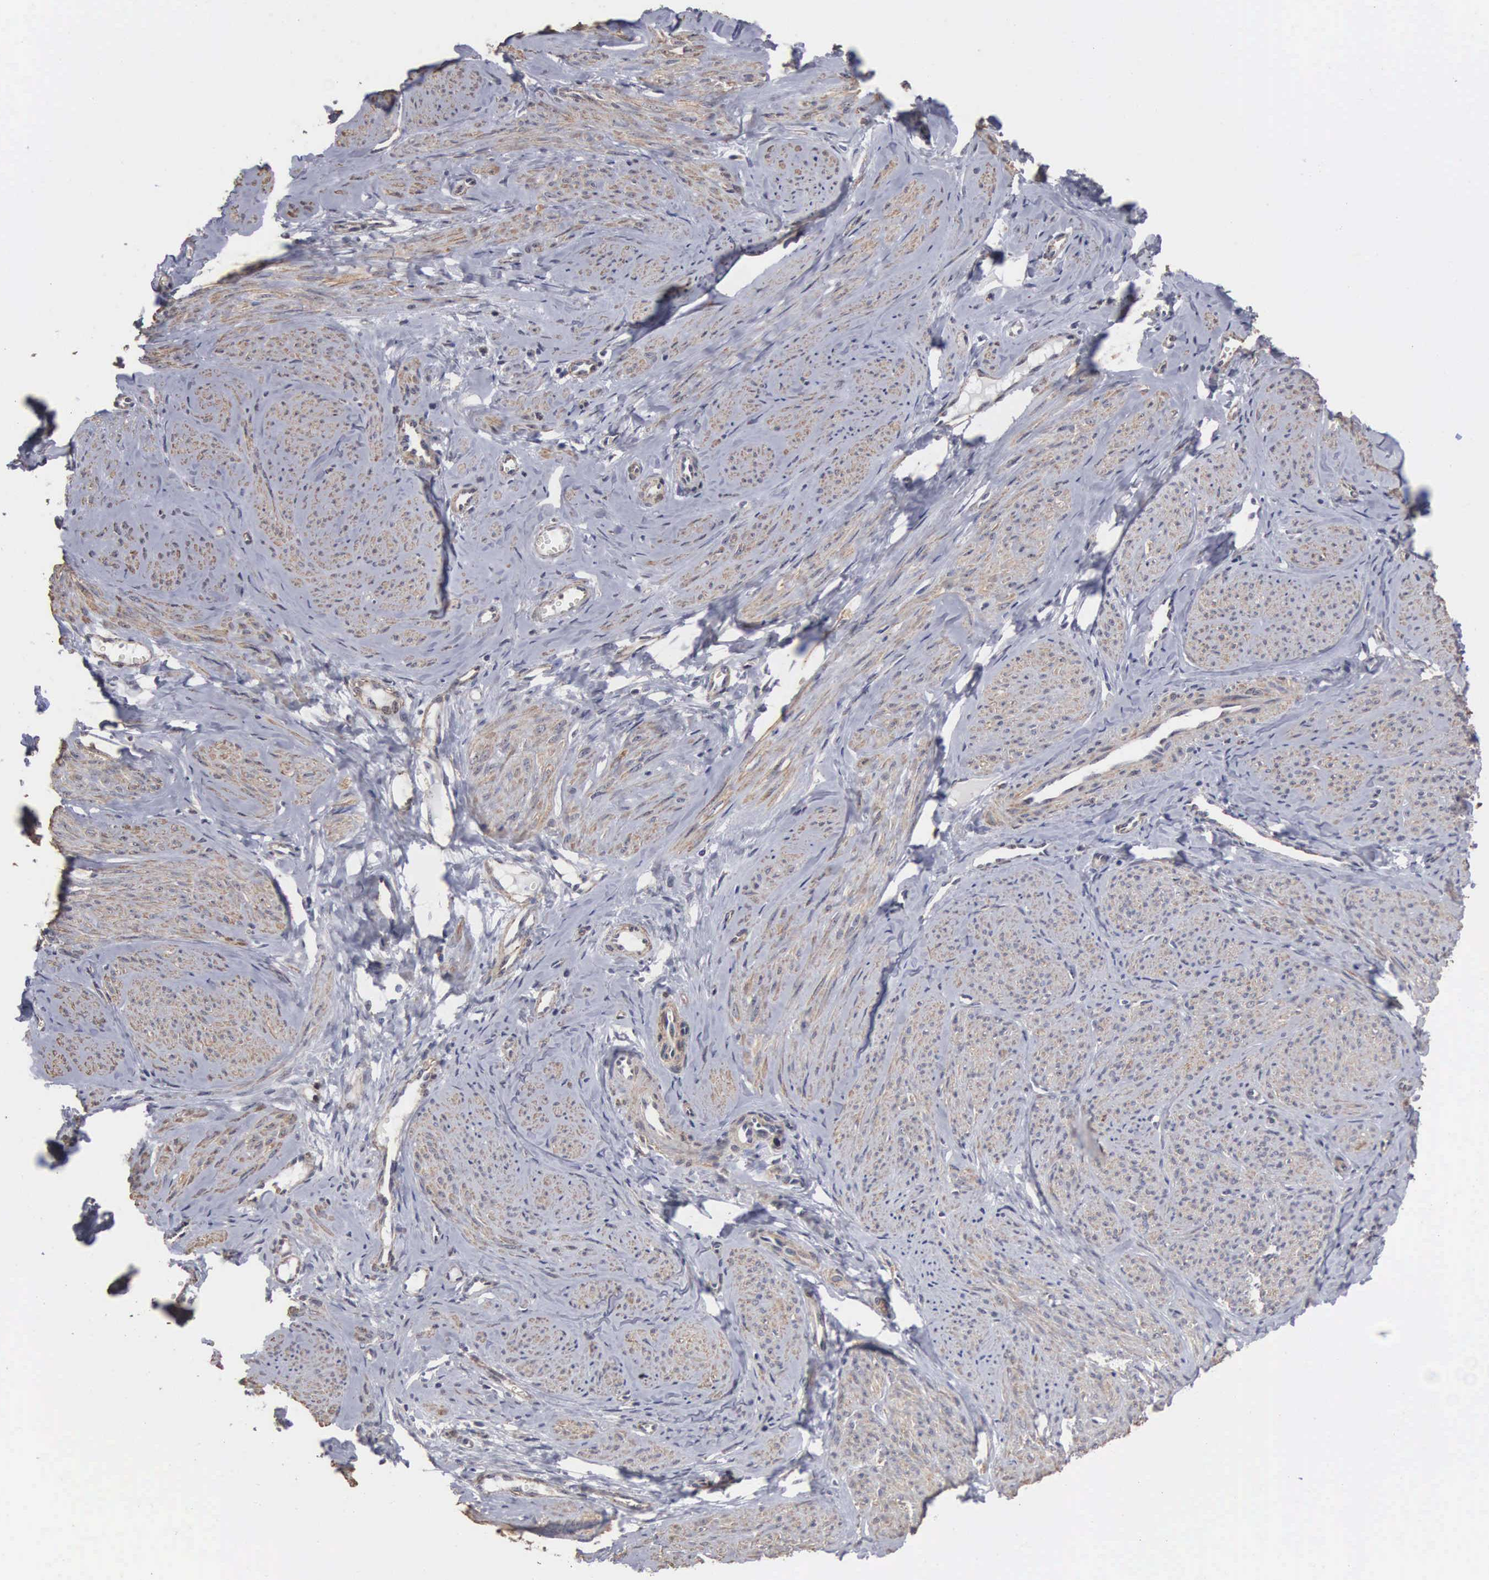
{"staining": {"intensity": "weak", "quantity": "25%-75%", "location": "cytoplasmic/membranous"}, "tissue": "smooth muscle", "cell_type": "Smooth muscle cells", "image_type": "normal", "snomed": [{"axis": "morphology", "description": "Normal tissue, NOS"}, {"axis": "topography", "description": "Uterus"}], "caption": "Immunohistochemistry (IHC) (DAB) staining of unremarkable human smooth muscle reveals weak cytoplasmic/membranous protein expression in approximately 25%-75% of smooth muscle cells.", "gene": "NGDN", "patient": {"sex": "female", "age": 45}}